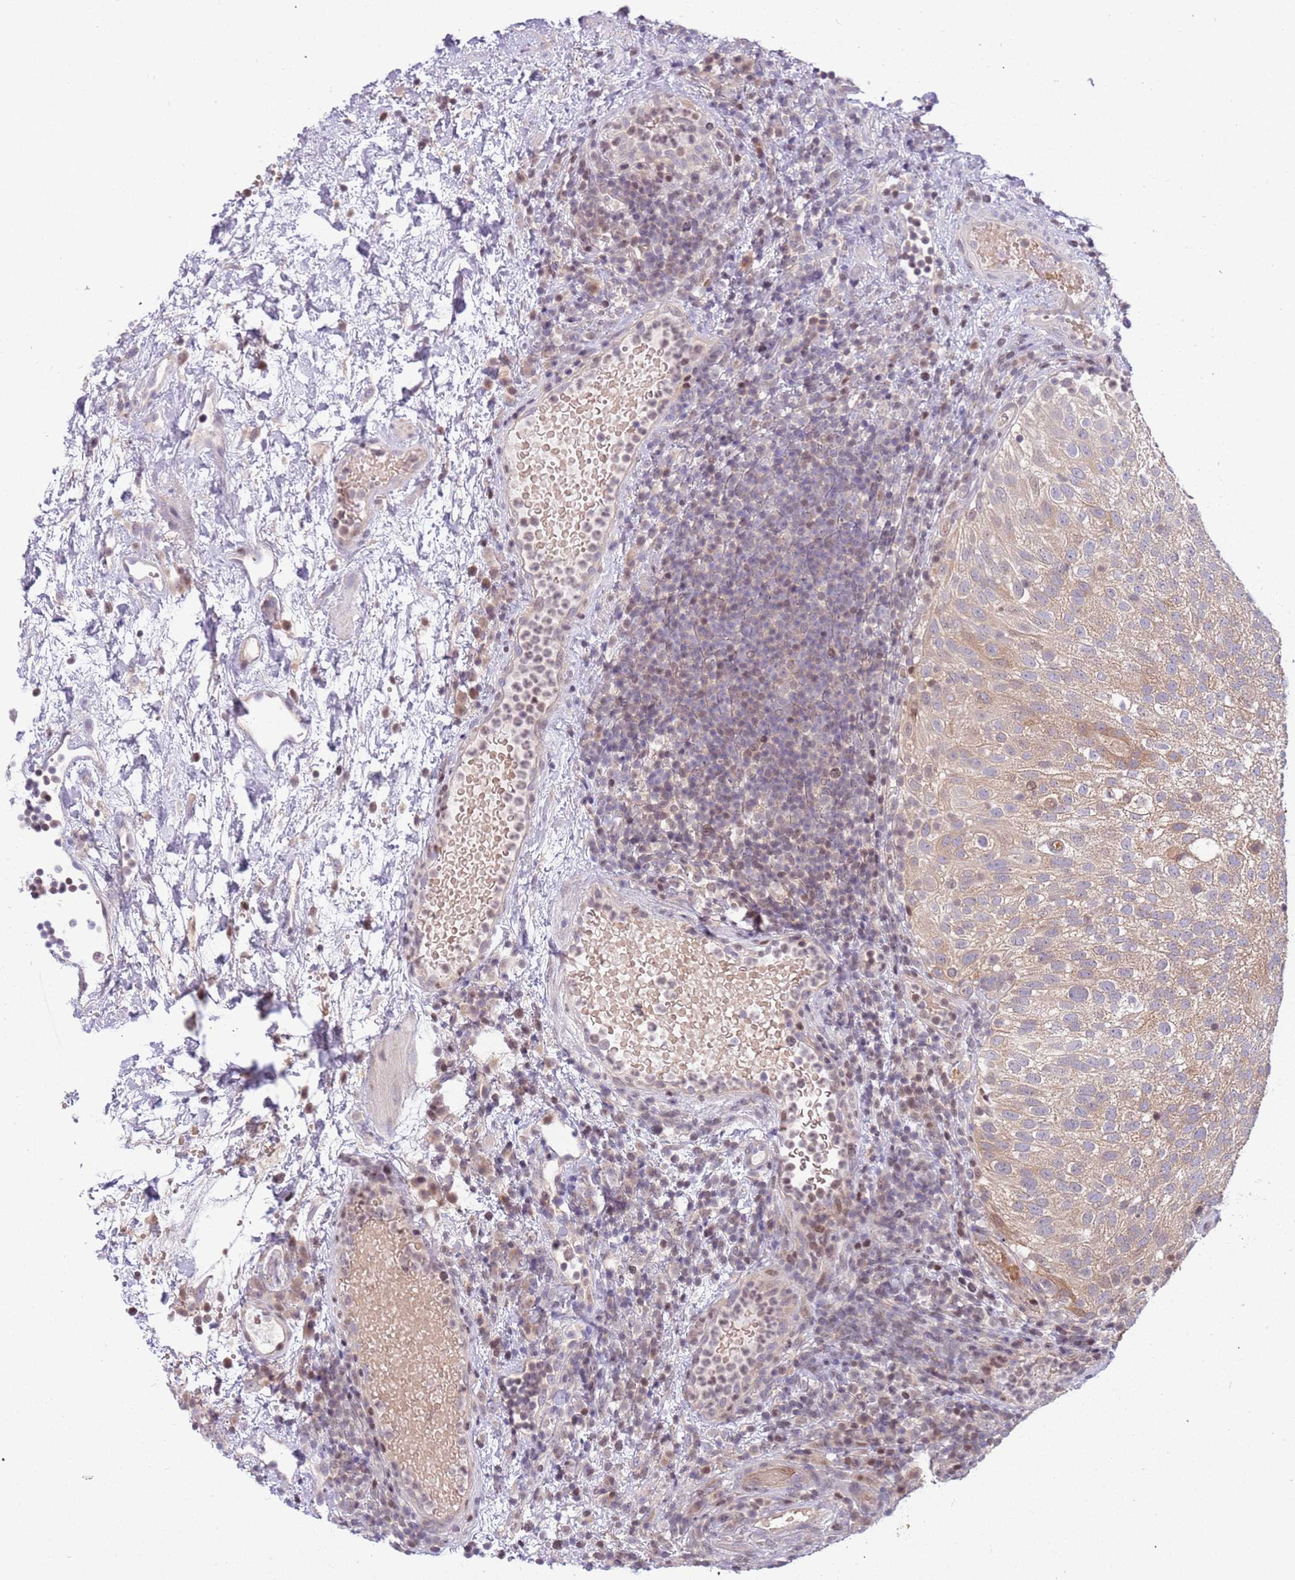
{"staining": {"intensity": "weak", "quantity": ">75%", "location": "cytoplasmic/membranous"}, "tissue": "urothelial cancer", "cell_type": "Tumor cells", "image_type": "cancer", "snomed": [{"axis": "morphology", "description": "Urothelial carcinoma, Low grade"}, {"axis": "topography", "description": "Urinary bladder"}], "caption": "Urothelial carcinoma (low-grade) tissue displays weak cytoplasmic/membranous staining in about >75% of tumor cells The staining is performed using DAB brown chromogen to label protein expression. The nuclei are counter-stained blue using hematoxylin.", "gene": "ARHGEF5", "patient": {"sex": "male", "age": 78}}